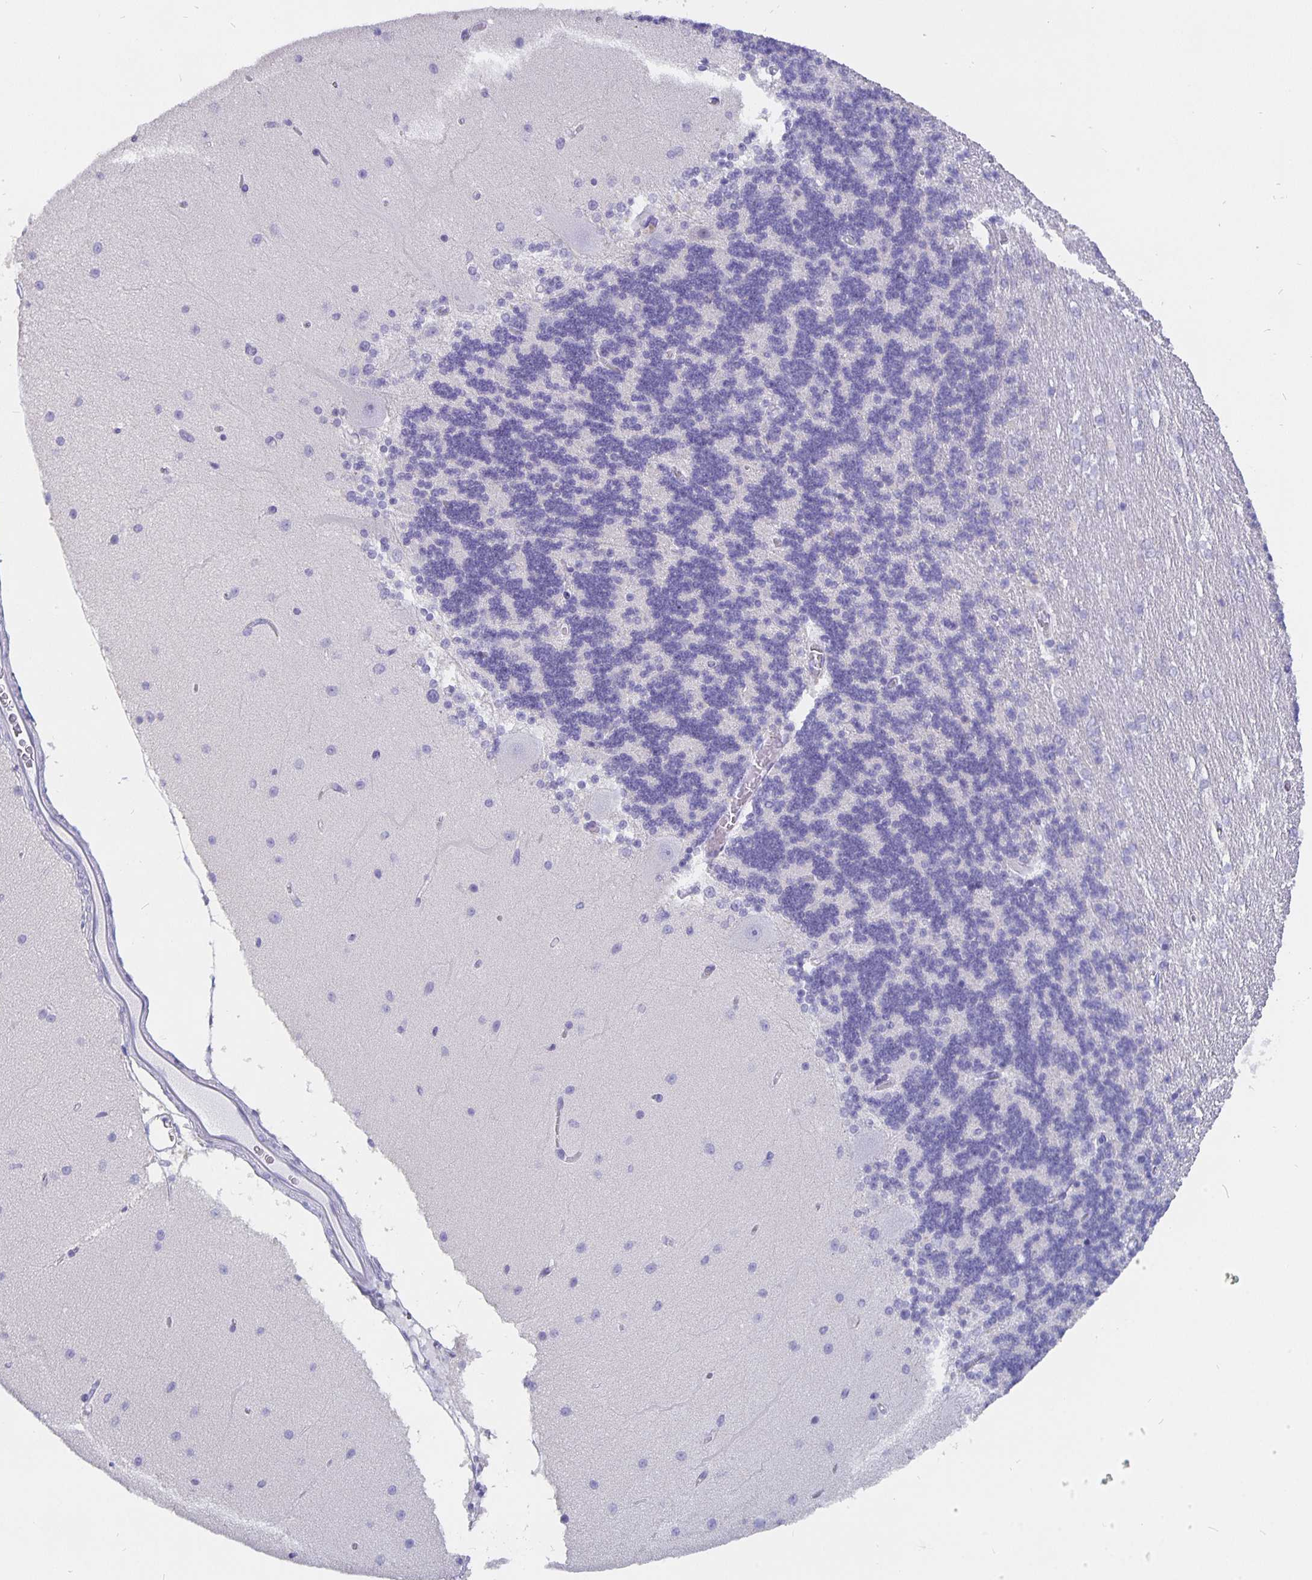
{"staining": {"intensity": "negative", "quantity": "none", "location": "none"}, "tissue": "cerebellum", "cell_type": "Cells in granular layer", "image_type": "normal", "snomed": [{"axis": "morphology", "description": "Normal tissue, NOS"}, {"axis": "topography", "description": "Cerebellum"}], "caption": "This is a image of immunohistochemistry staining of normal cerebellum, which shows no expression in cells in granular layer.", "gene": "CFAP74", "patient": {"sex": "female", "age": 54}}